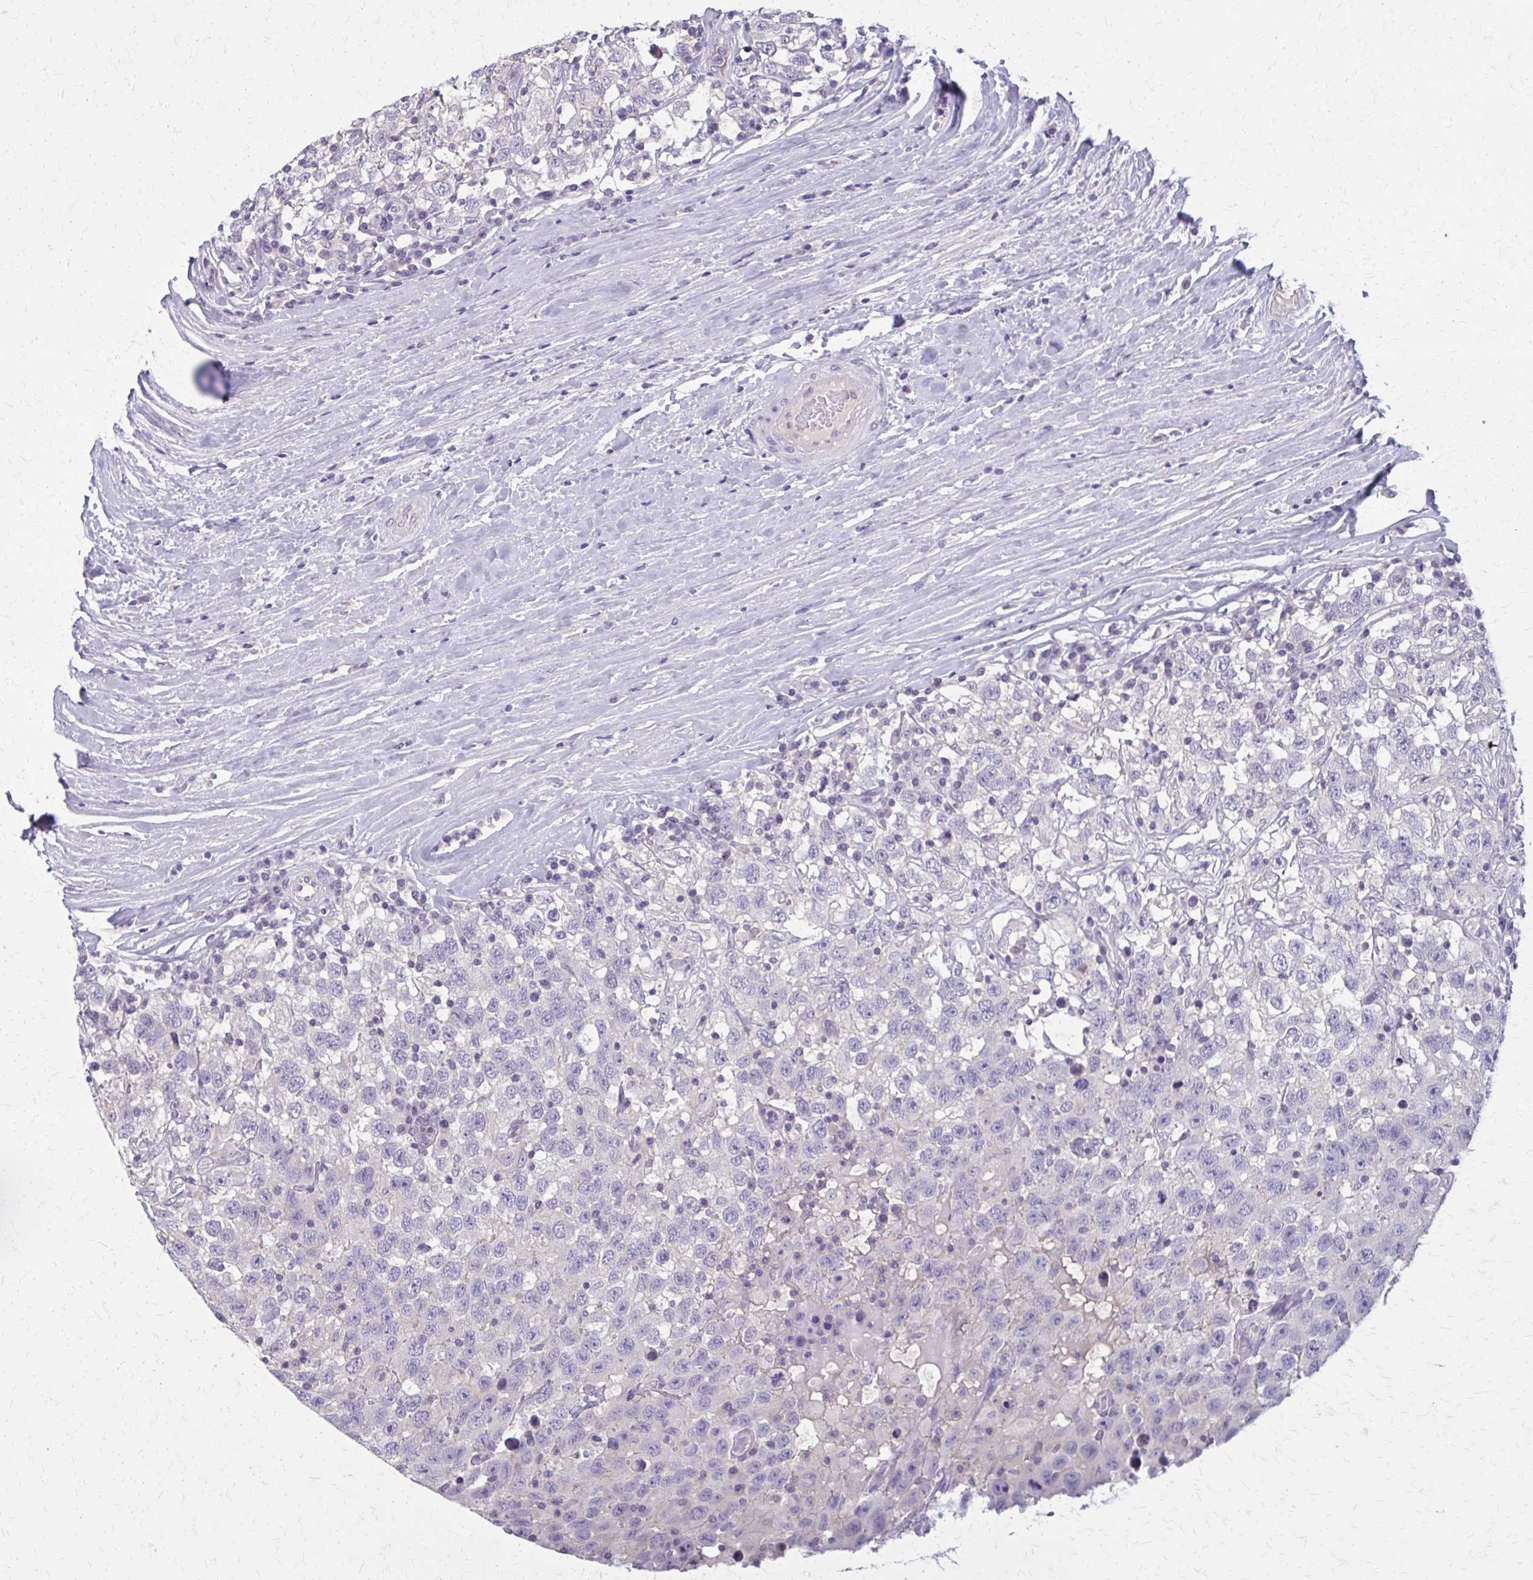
{"staining": {"intensity": "negative", "quantity": "none", "location": "none"}, "tissue": "testis cancer", "cell_type": "Tumor cells", "image_type": "cancer", "snomed": [{"axis": "morphology", "description": "Seminoma, NOS"}, {"axis": "topography", "description": "Testis"}], "caption": "The histopathology image demonstrates no staining of tumor cells in testis cancer.", "gene": "OR4A47", "patient": {"sex": "male", "age": 41}}